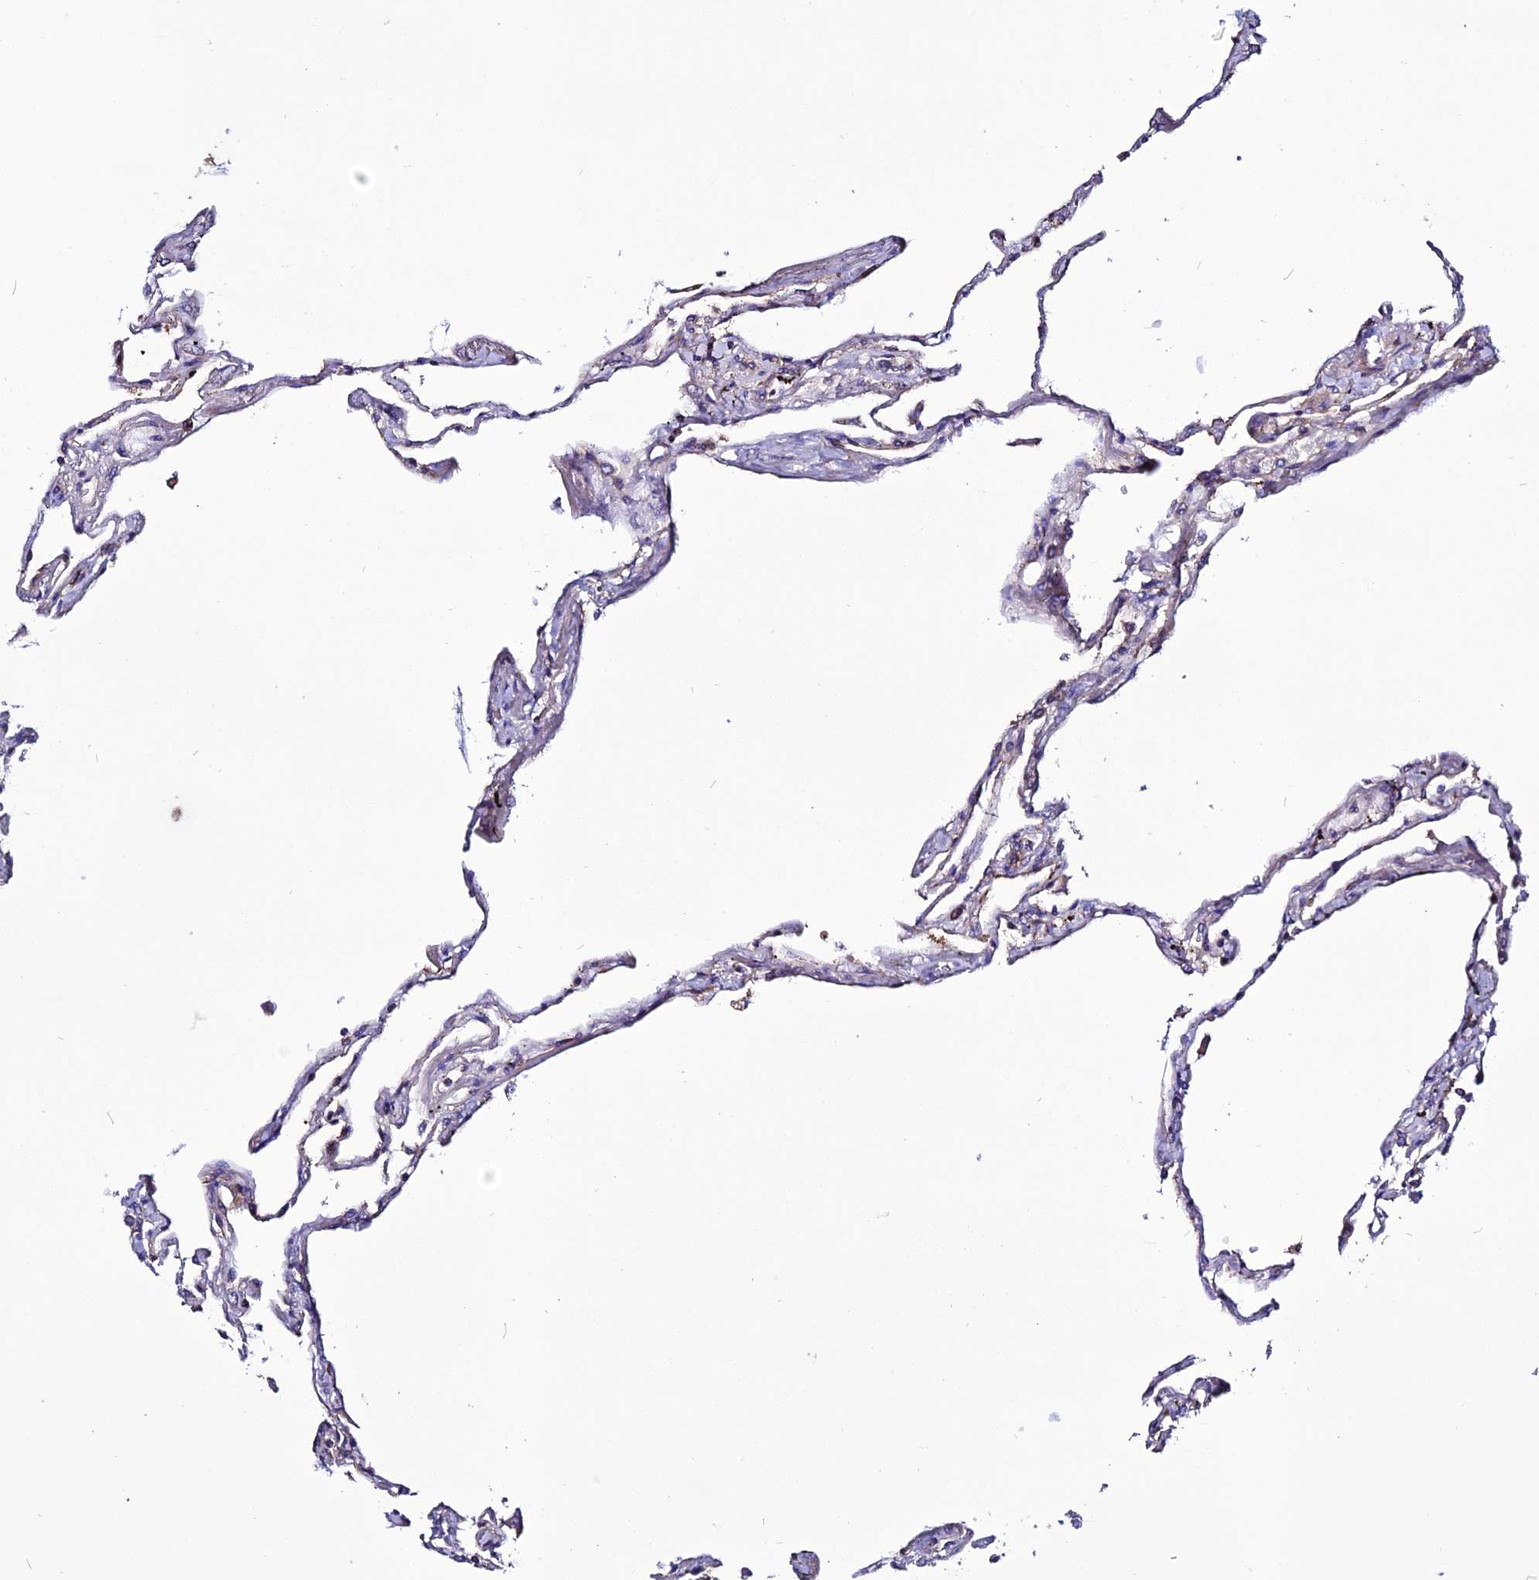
{"staining": {"intensity": "strong", "quantity": "<25%", "location": "cytoplasmic/membranous,nuclear"}, "tissue": "lung", "cell_type": "Alveolar cells", "image_type": "normal", "snomed": [{"axis": "morphology", "description": "Normal tissue, NOS"}, {"axis": "topography", "description": "Lung"}], "caption": "An immunohistochemistry photomicrograph of benign tissue is shown. Protein staining in brown shows strong cytoplasmic/membranous,nuclear positivity in lung within alveolar cells.", "gene": "USP17L10", "patient": {"sex": "female", "age": 67}}